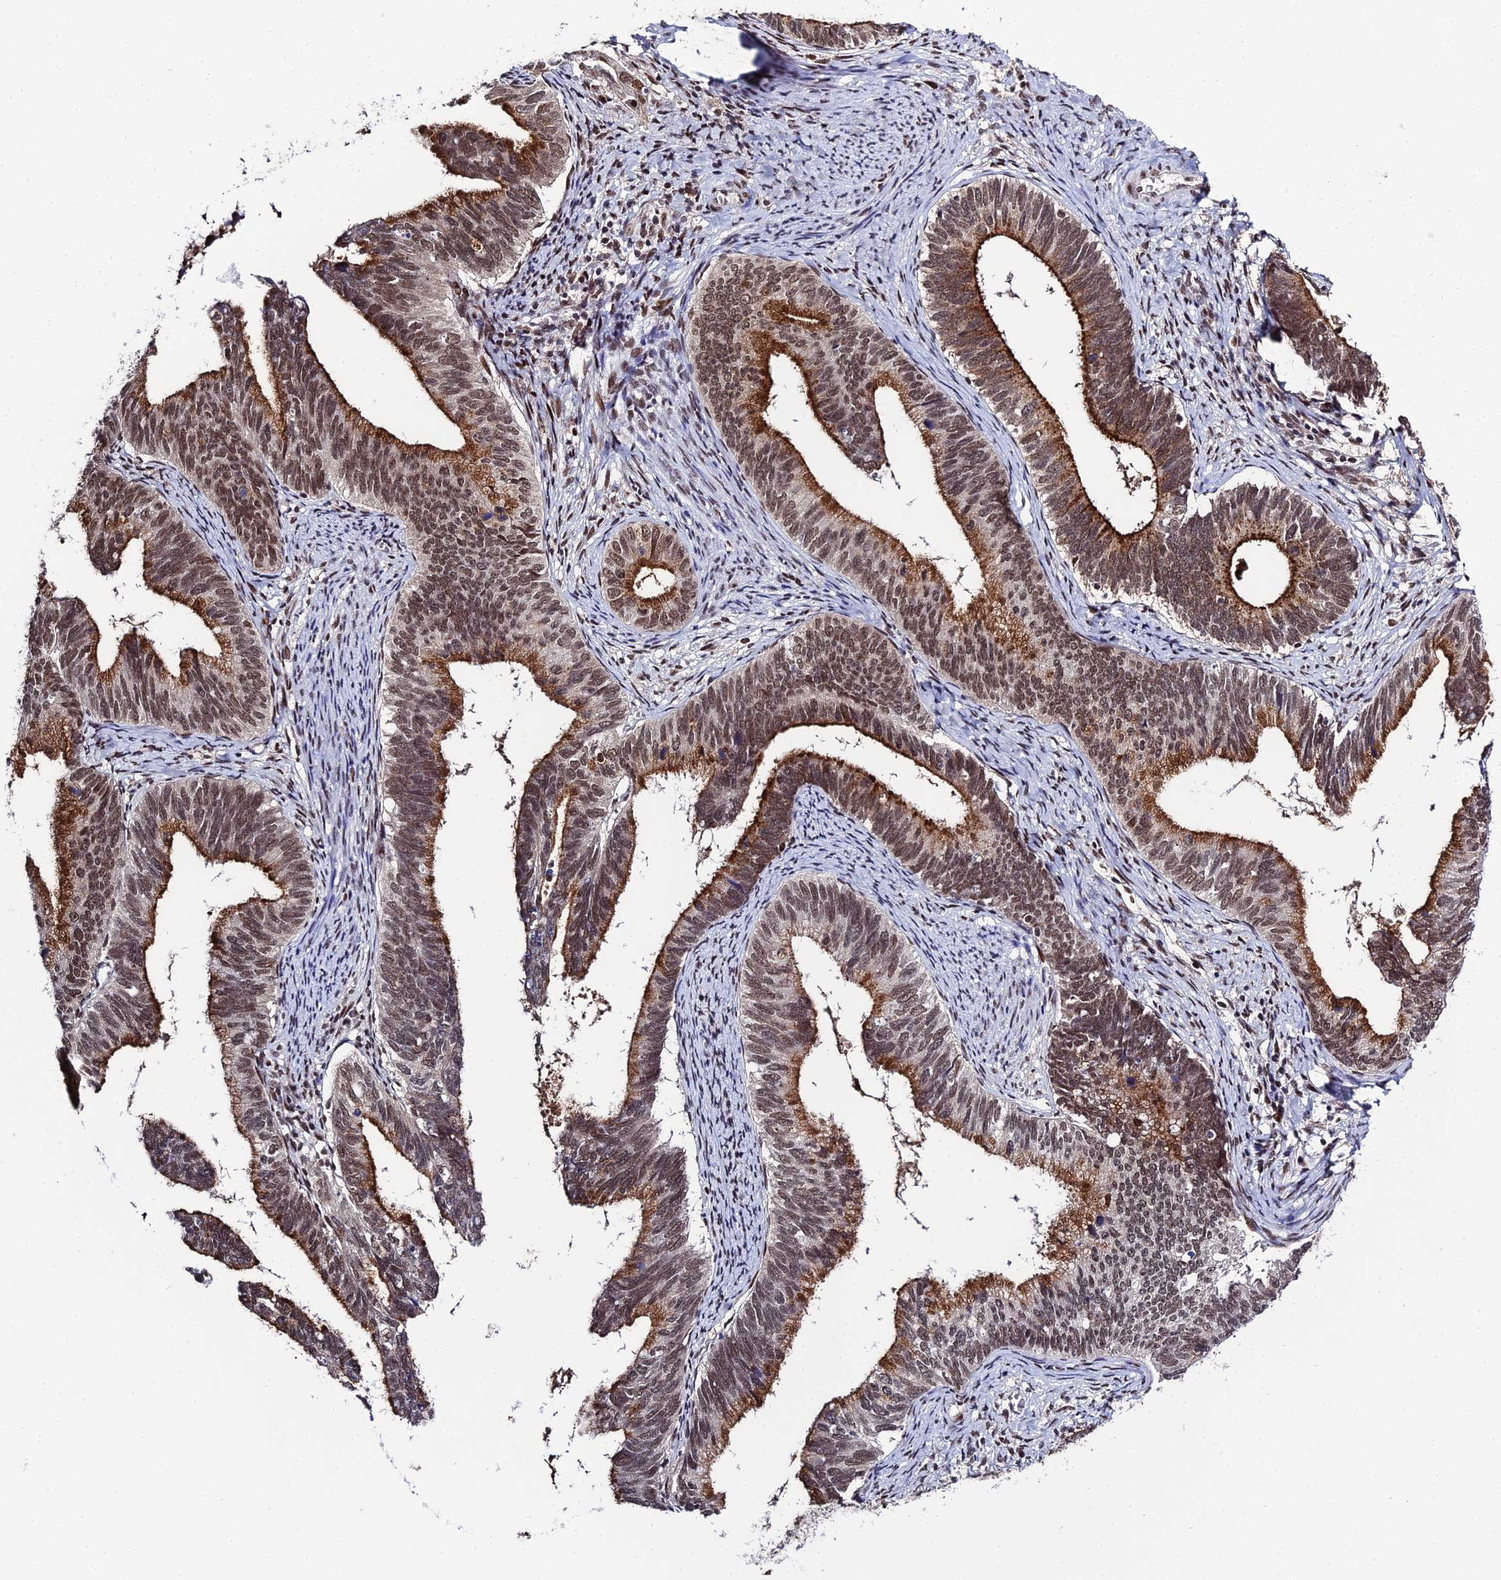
{"staining": {"intensity": "moderate", "quantity": ">75%", "location": "cytoplasmic/membranous,nuclear"}, "tissue": "cervical cancer", "cell_type": "Tumor cells", "image_type": "cancer", "snomed": [{"axis": "morphology", "description": "Adenocarcinoma, NOS"}, {"axis": "topography", "description": "Cervix"}], "caption": "Immunohistochemical staining of adenocarcinoma (cervical) shows medium levels of moderate cytoplasmic/membranous and nuclear protein staining in about >75% of tumor cells.", "gene": "SYT15", "patient": {"sex": "female", "age": 42}}